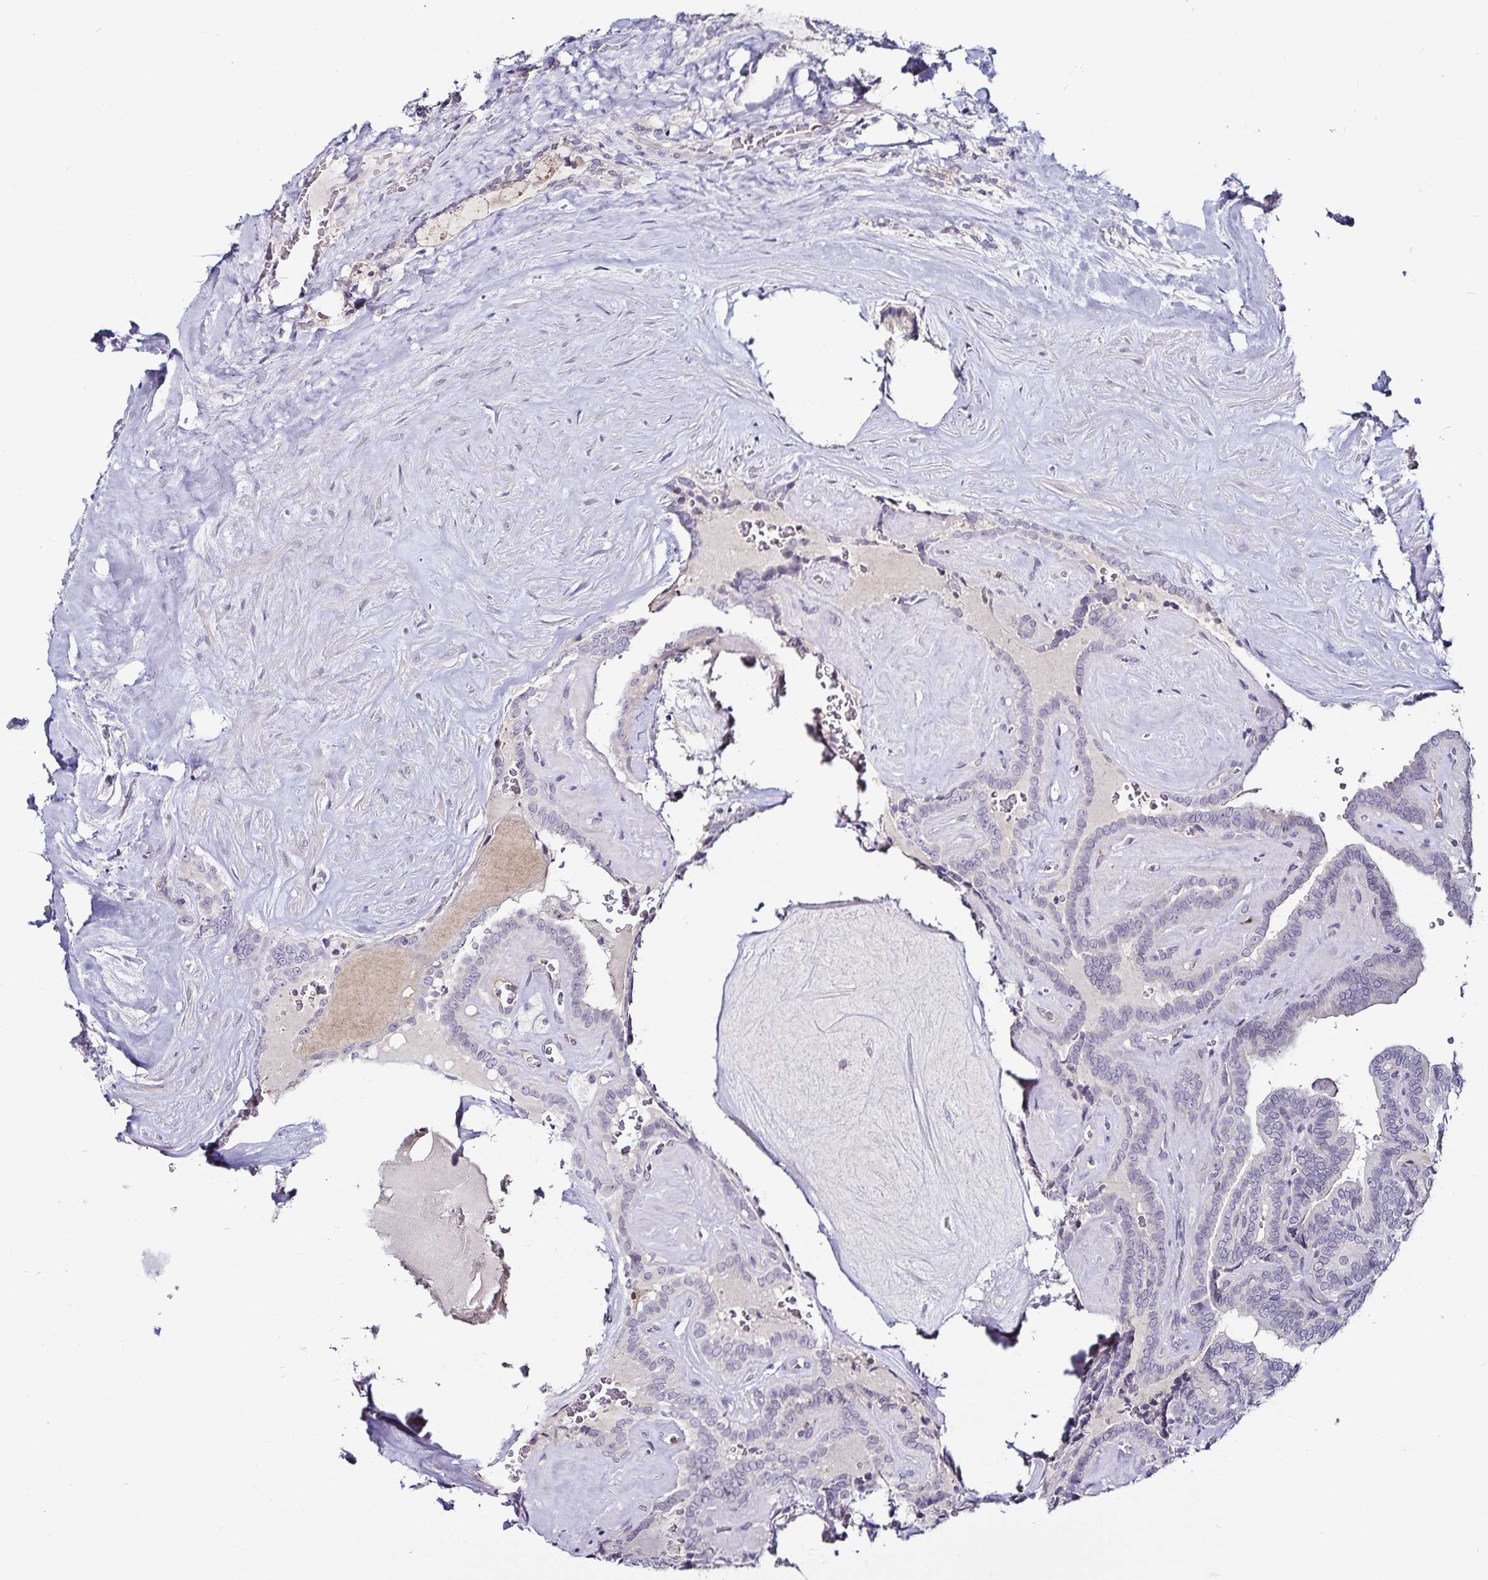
{"staining": {"intensity": "negative", "quantity": "none", "location": "none"}, "tissue": "thyroid cancer", "cell_type": "Tumor cells", "image_type": "cancer", "snomed": [{"axis": "morphology", "description": "Papillary adenocarcinoma, NOS"}, {"axis": "topography", "description": "Thyroid gland"}], "caption": "DAB immunohistochemical staining of thyroid cancer shows no significant staining in tumor cells. Brightfield microscopy of IHC stained with DAB (brown) and hematoxylin (blue), captured at high magnification.", "gene": "ACSL5", "patient": {"sex": "female", "age": 21}}